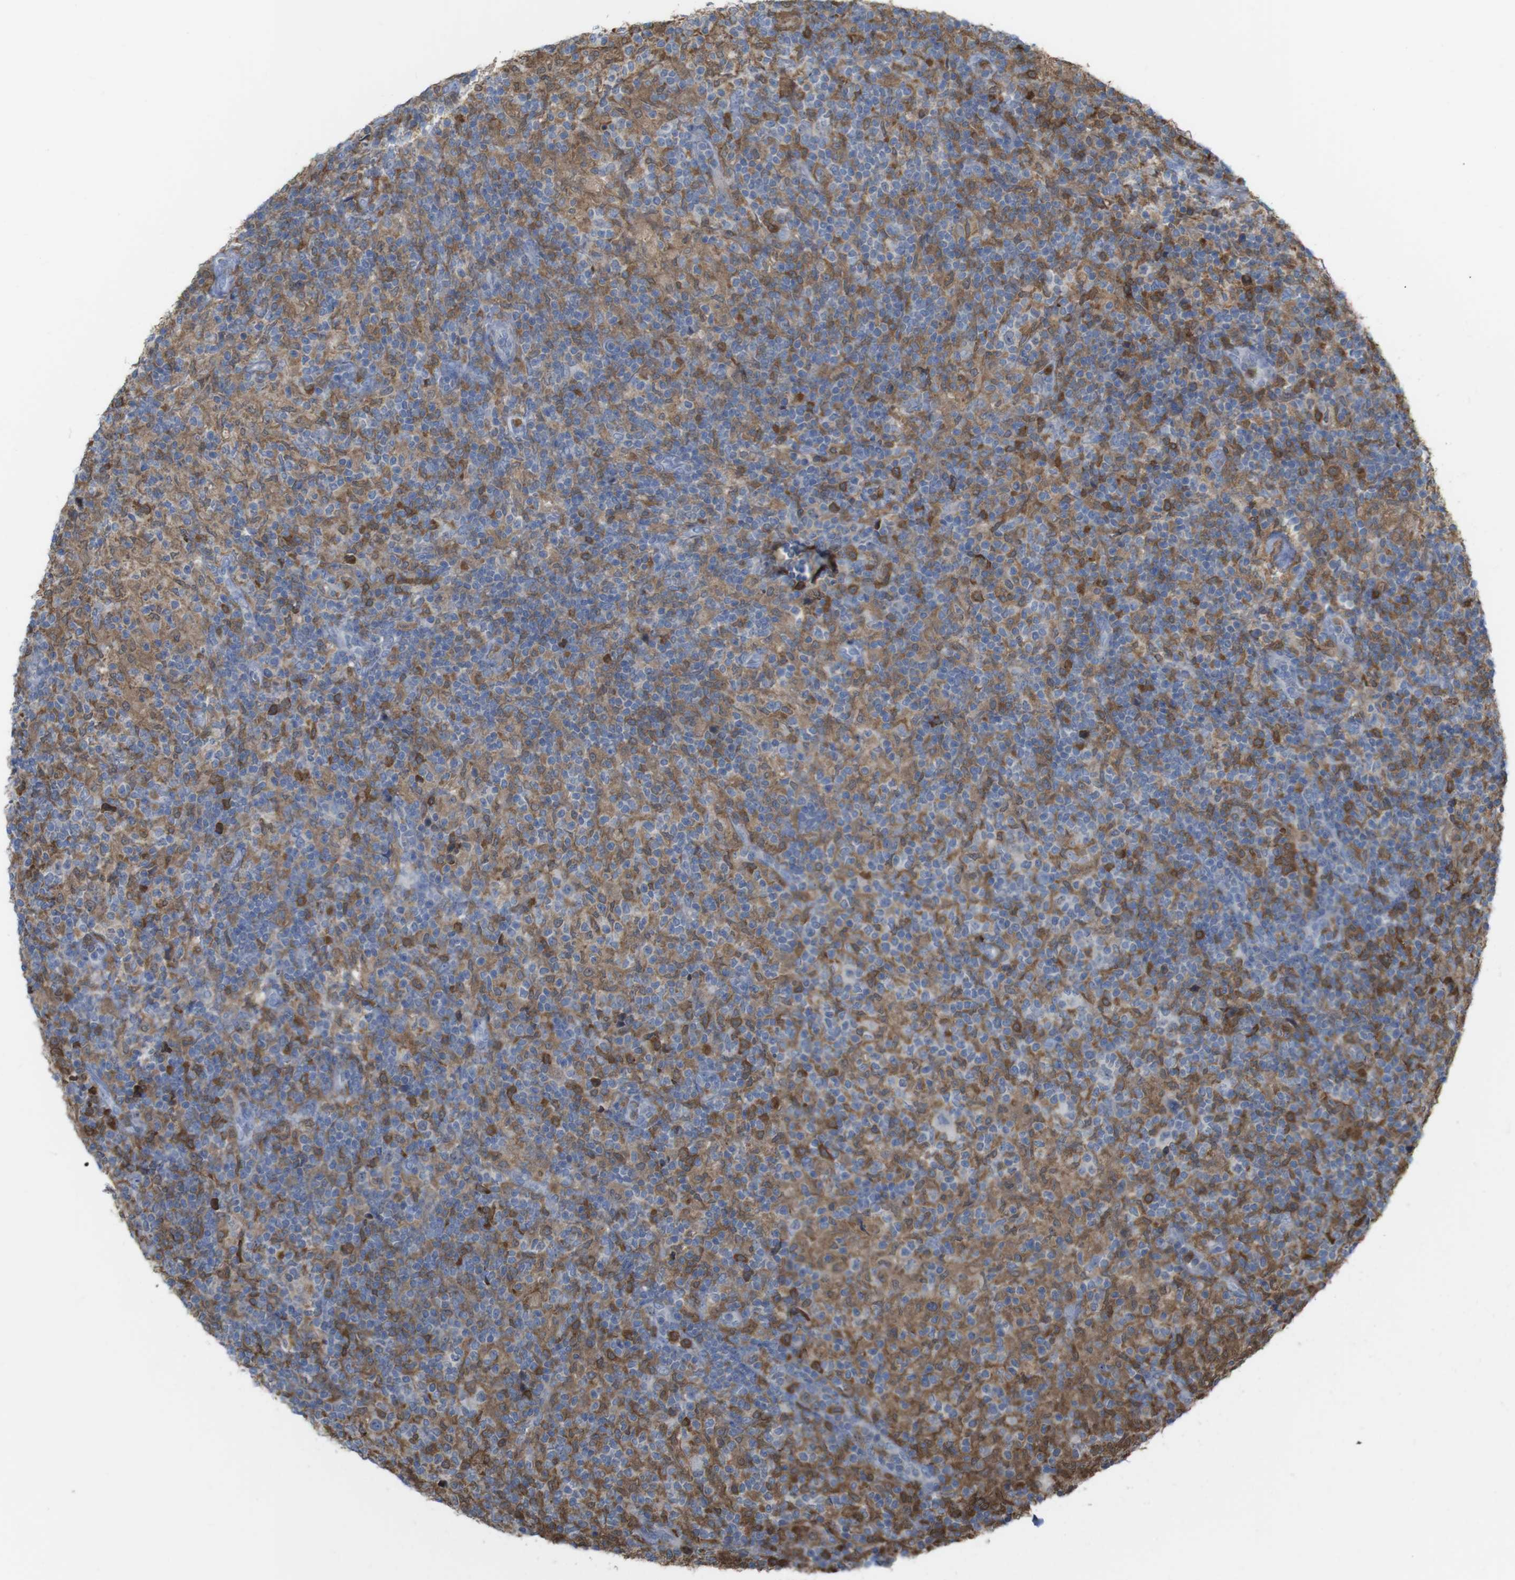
{"staining": {"intensity": "moderate", "quantity": "<25%", "location": "cytoplasmic/membranous"}, "tissue": "lymphoma", "cell_type": "Tumor cells", "image_type": "cancer", "snomed": [{"axis": "morphology", "description": "Hodgkin's disease, NOS"}, {"axis": "topography", "description": "Lymph node"}], "caption": "Tumor cells show low levels of moderate cytoplasmic/membranous staining in approximately <25% of cells in human Hodgkin's disease.", "gene": "PRKCD", "patient": {"sex": "male", "age": 70}}